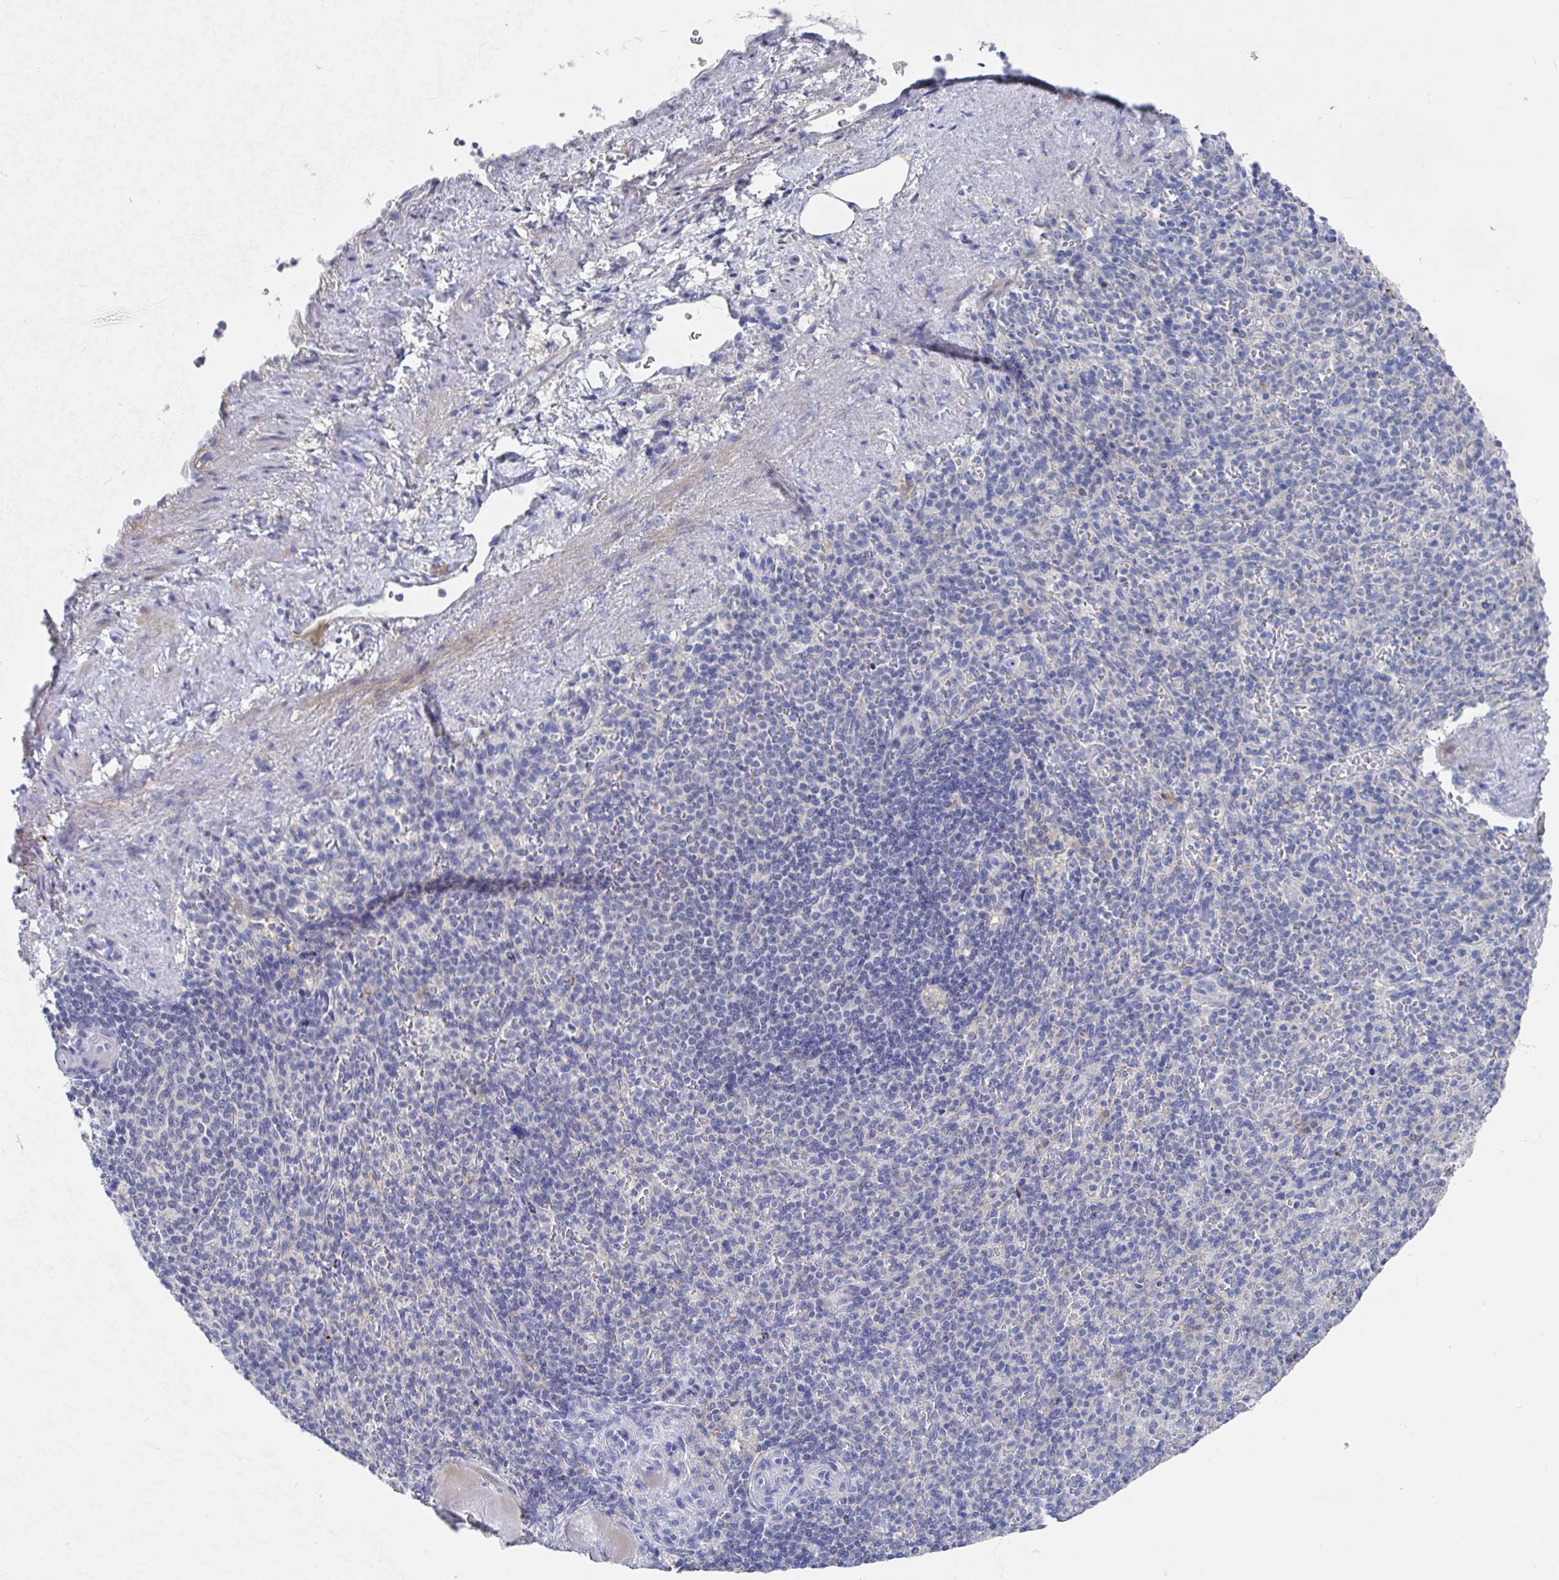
{"staining": {"intensity": "negative", "quantity": "none", "location": "none"}, "tissue": "spleen", "cell_type": "Cells in red pulp", "image_type": "normal", "snomed": [{"axis": "morphology", "description": "Normal tissue, NOS"}, {"axis": "topography", "description": "Spleen"}], "caption": "Immunohistochemistry of benign spleen displays no staining in cells in red pulp. (Stains: DAB immunohistochemistry with hematoxylin counter stain, Microscopy: brightfield microscopy at high magnification).", "gene": "GPR148", "patient": {"sex": "female", "age": 74}}